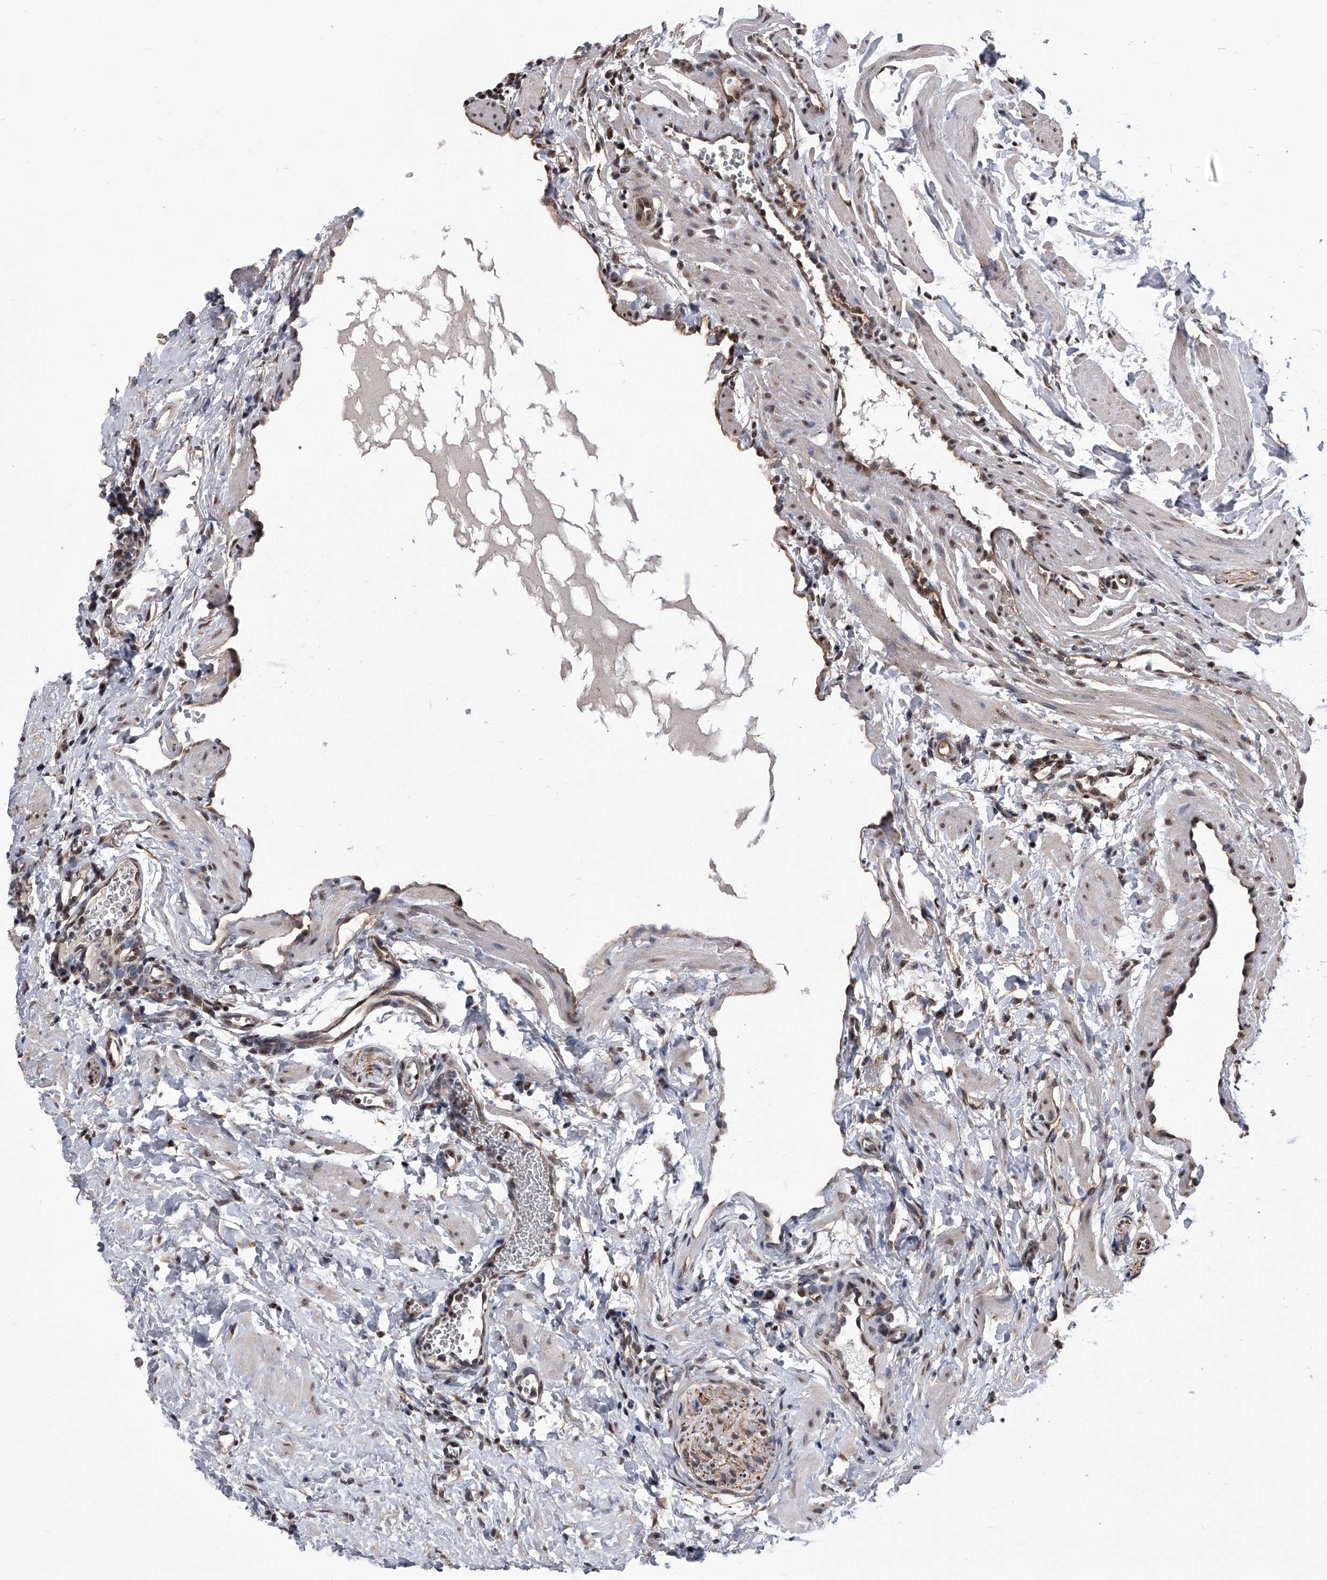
{"staining": {"intensity": "moderate", "quantity": ">75%", "location": "cytoplasmic/membranous"}, "tissue": "ovary", "cell_type": "Follicle cells", "image_type": "normal", "snomed": [{"axis": "morphology", "description": "Normal tissue, NOS"}, {"axis": "morphology", "description": "Cyst, NOS"}, {"axis": "topography", "description": "Ovary"}], "caption": "This histopathology image demonstrates immunohistochemistry (IHC) staining of unremarkable ovary, with medium moderate cytoplasmic/membranous expression in approximately >75% of follicle cells.", "gene": "ZNF76", "patient": {"sex": "female", "age": 33}}